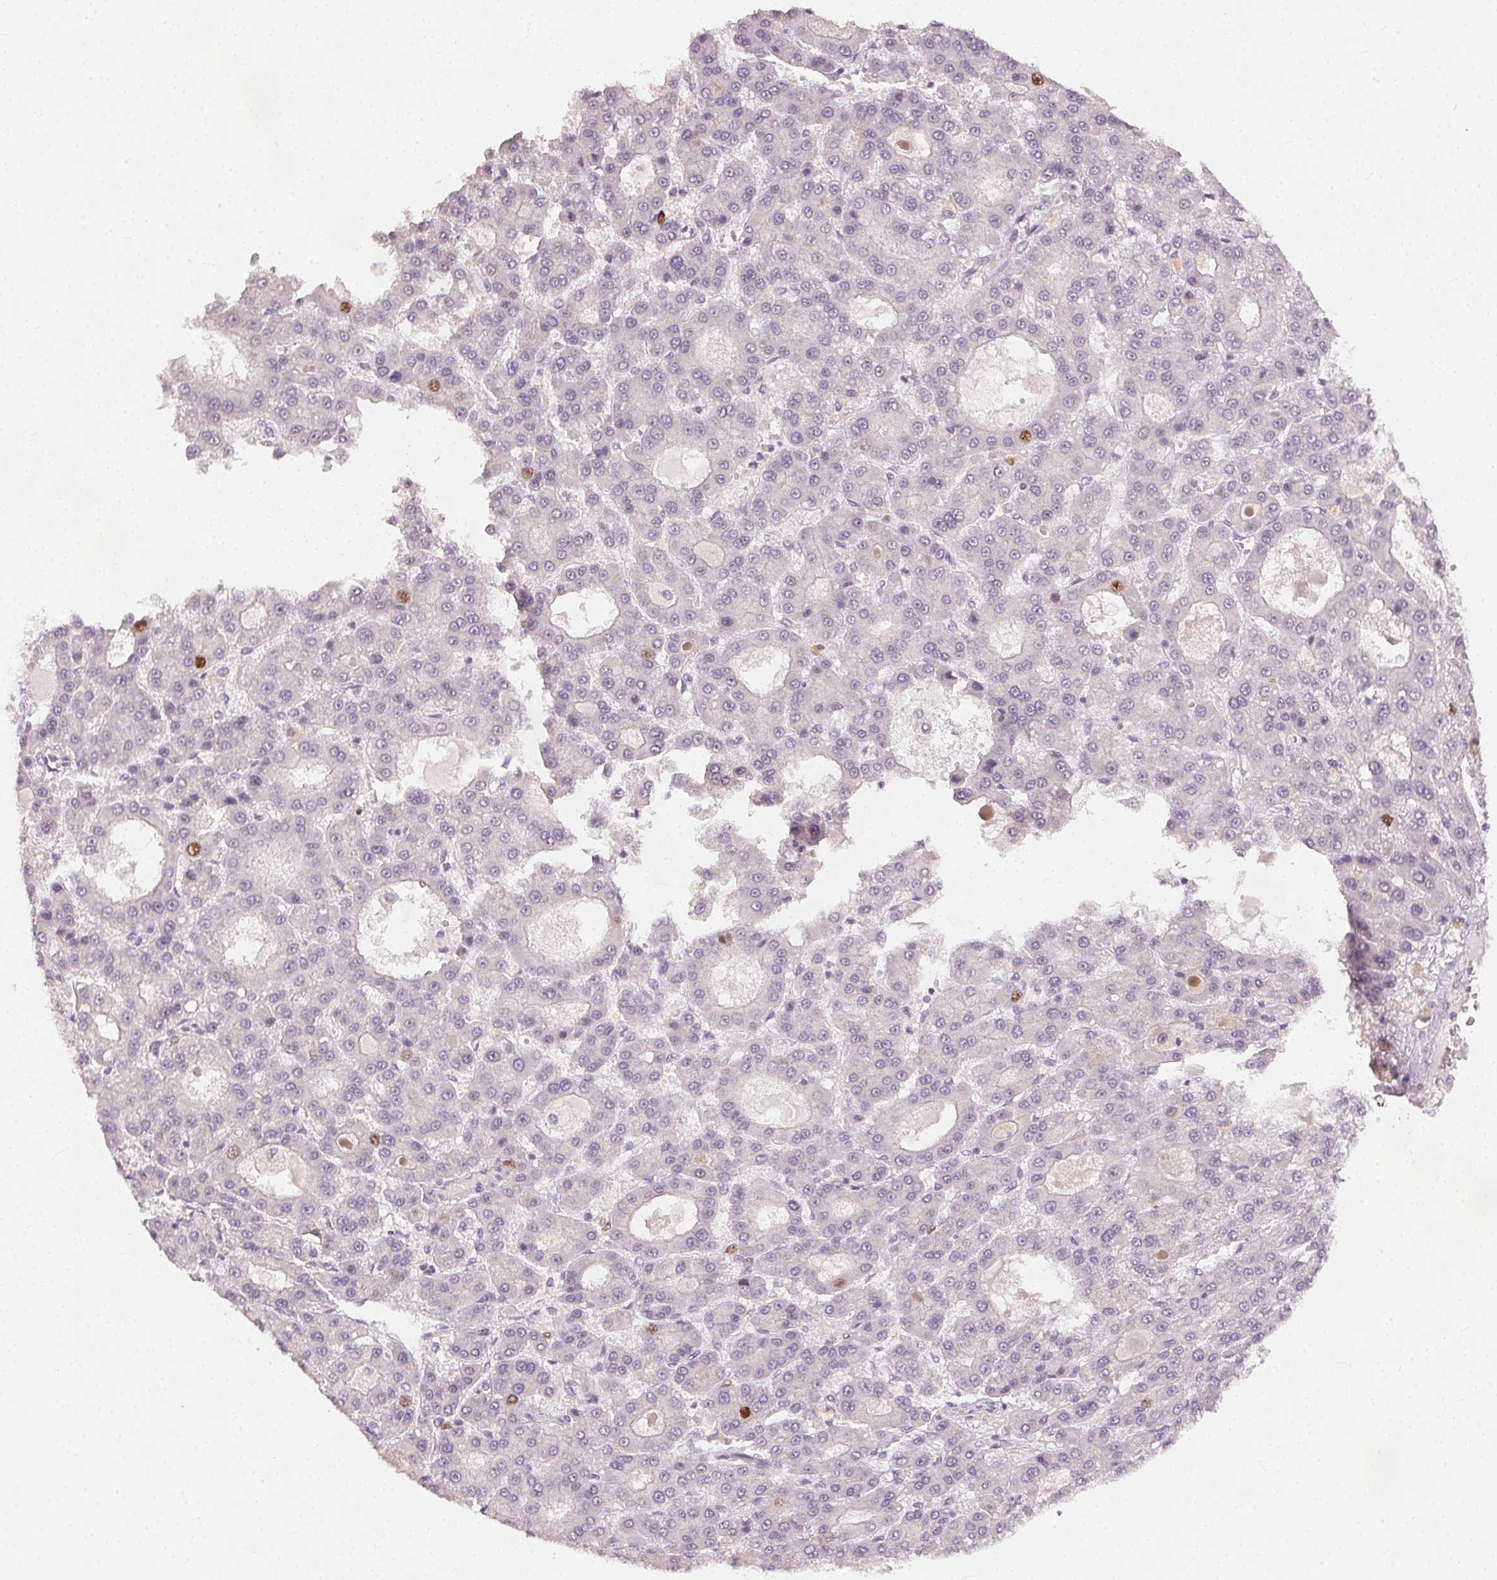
{"staining": {"intensity": "strong", "quantity": "<25%", "location": "nuclear"}, "tissue": "liver cancer", "cell_type": "Tumor cells", "image_type": "cancer", "snomed": [{"axis": "morphology", "description": "Carcinoma, Hepatocellular, NOS"}, {"axis": "topography", "description": "Liver"}], "caption": "Brown immunohistochemical staining in liver hepatocellular carcinoma exhibits strong nuclear staining in about <25% of tumor cells.", "gene": "ANLN", "patient": {"sex": "male", "age": 70}}